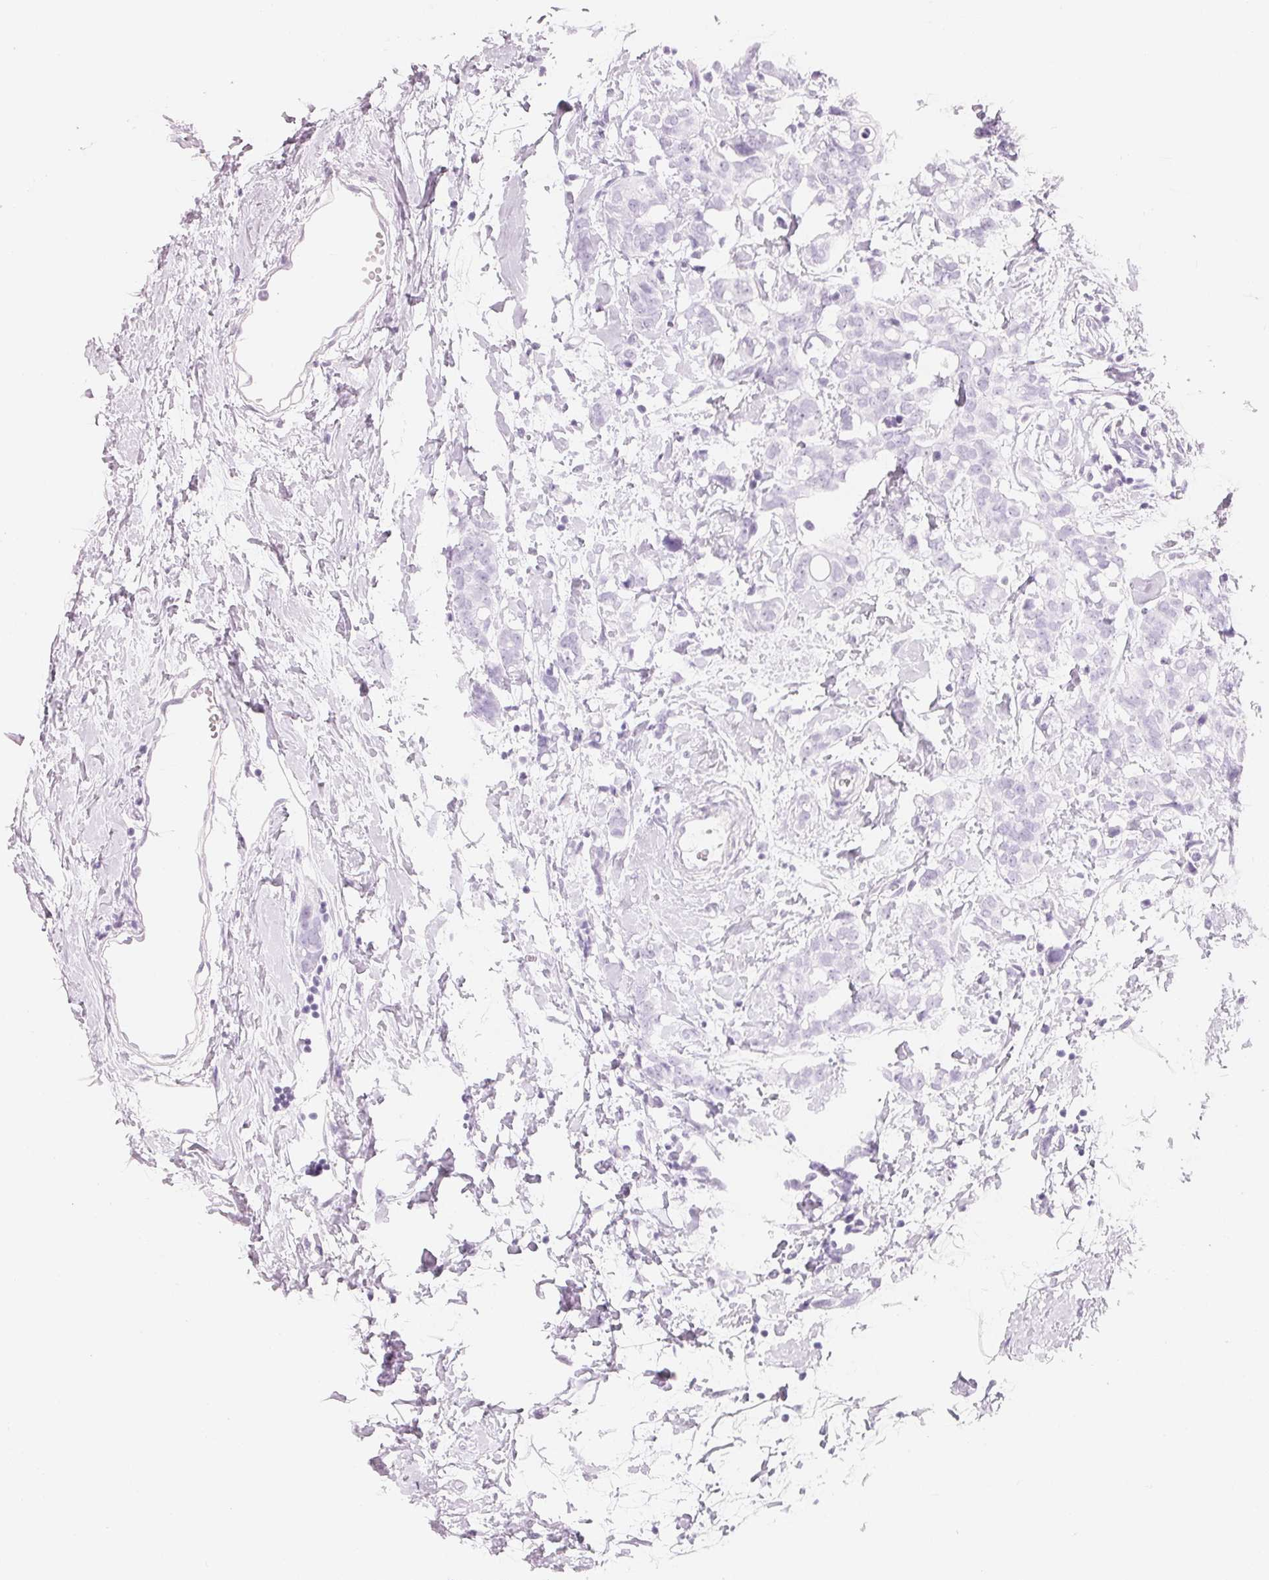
{"staining": {"intensity": "negative", "quantity": "none", "location": "none"}, "tissue": "breast cancer", "cell_type": "Tumor cells", "image_type": "cancer", "snomed": [{"axis": "morphology", "description": "Duct carcinoma"}, {"axis": "topography", "description": "Breast"}], "caption": "The histopathology image reveals no significant staining in tumor cells of breast invasive ductal carcinoma.", "gene": "CFHR2", "patient": {"sex": "female", "age": 40}}